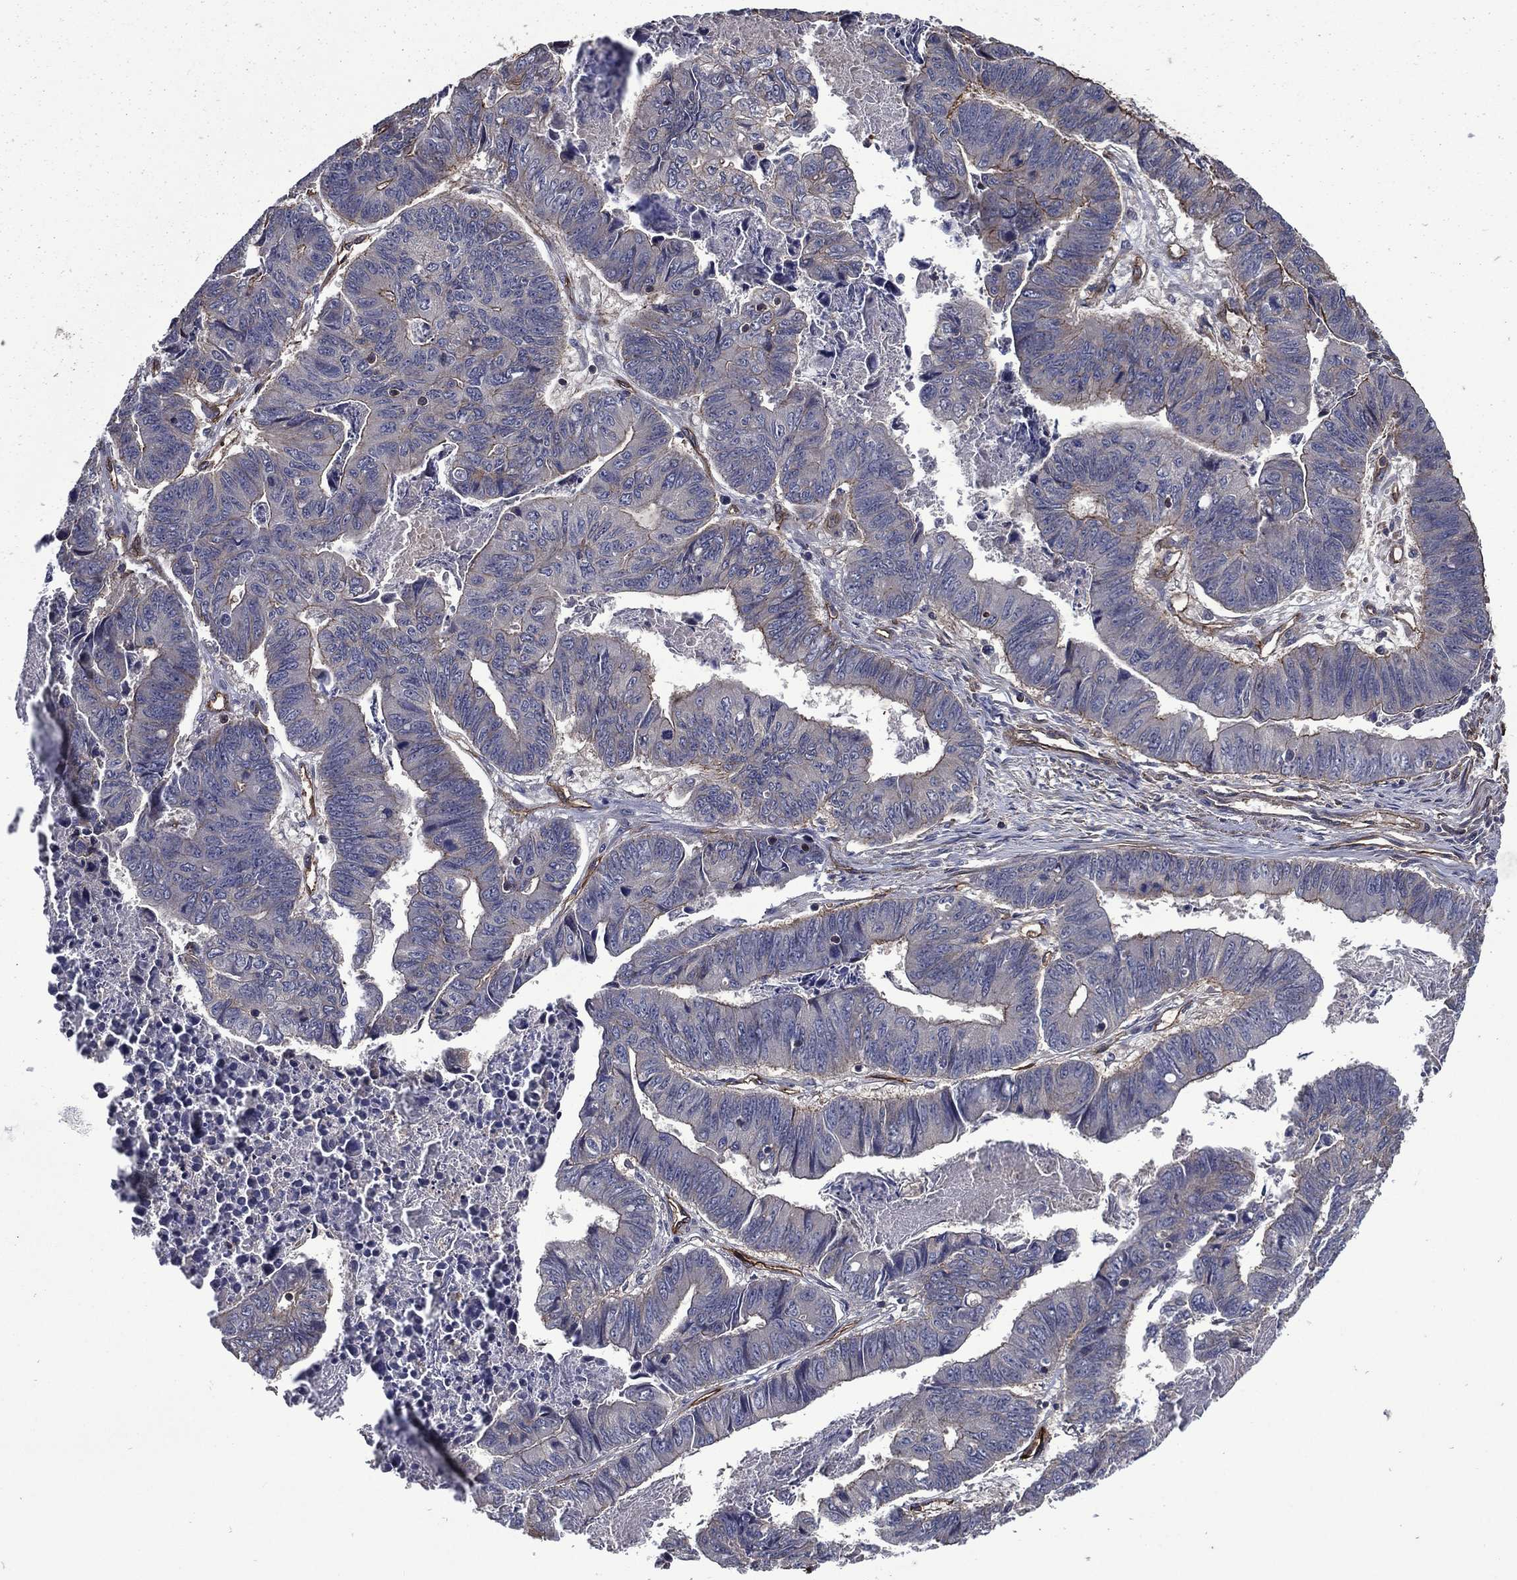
{"staining": {"intensity": "moderate", "quantity": "25%-75%", "location": "cytoplasmic/membranous"}, "tissue": "stomach cancer", "cell_type": "Tumor cells", "image_type": "cancer", "snomed": [{"axis": "morphology", "description": "Adenocarcinoma, NOS"}, {"axis": "topography", "description": "Stomach, lower"}], "caption": "IHC of human adenocarcinoma (stomach) exhibits medium levels of moderate cytoplasmic/membranous positivity in about 25%-75% of tumor cells. (IHC, brightfield microscopy, high magnification).", "gene": "PLPP3", "patient": {"sex": "male", "age": 77}}